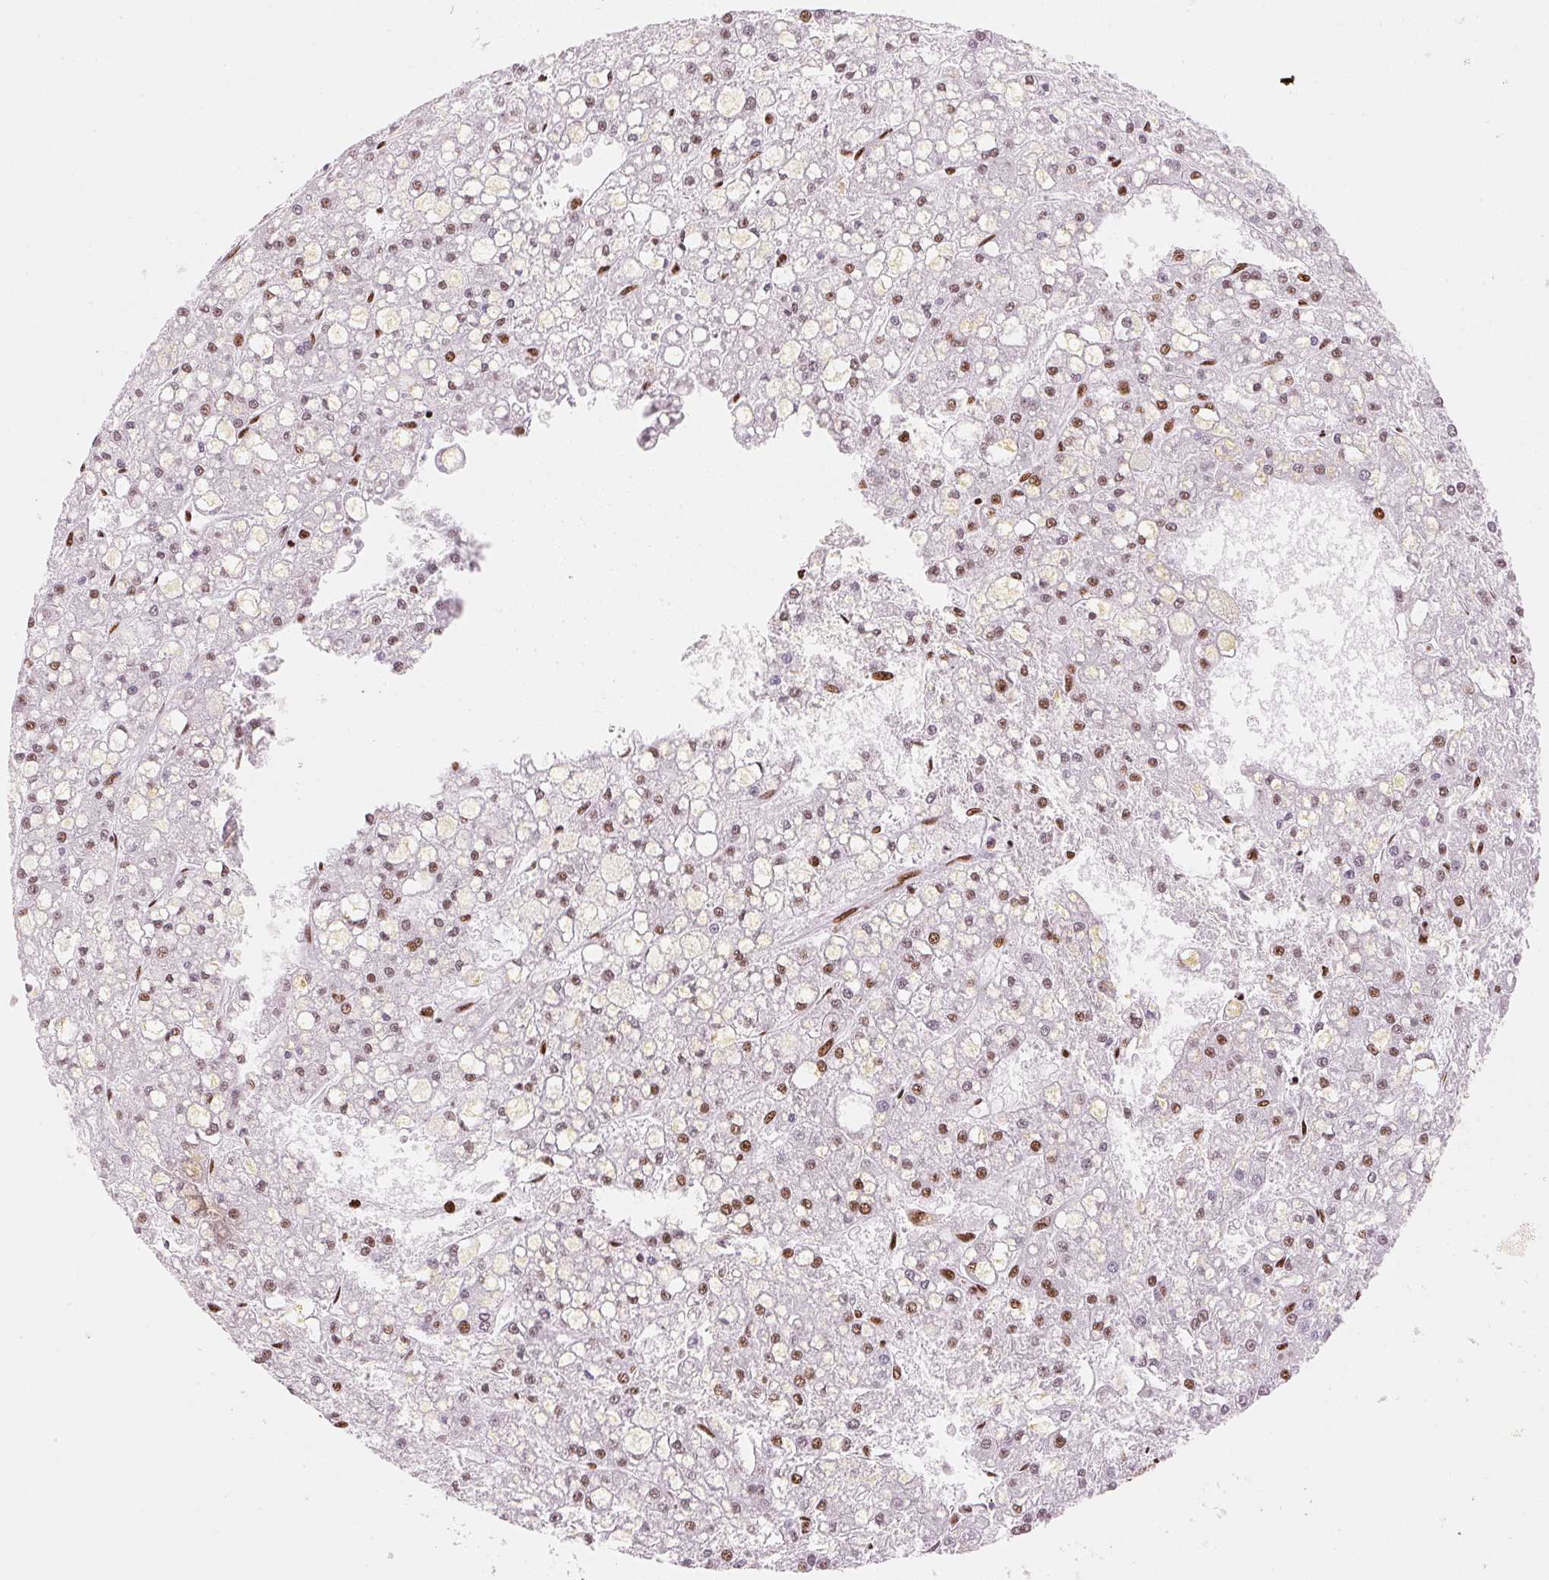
{"staining": {"intensity": "moderate", "quantity": "25%-75%", "location": "nuclear"}, "tissue": "liver cancer", "cell_type": "Tumor cells", "image_type": "cancer", "snomed": [{"axis": "morphology", "description": "Carcinoma, Hepatocellular, NOS"}, {"axis": "topography", "description": "Liver"}], "caption": "A brown stain shows moderate nuclear positivity of a protein in human hepatocellular carcinoma (liver) tumor cells.", "gene": "NXF1", "patient": {"sex": "male", "age": 67}}